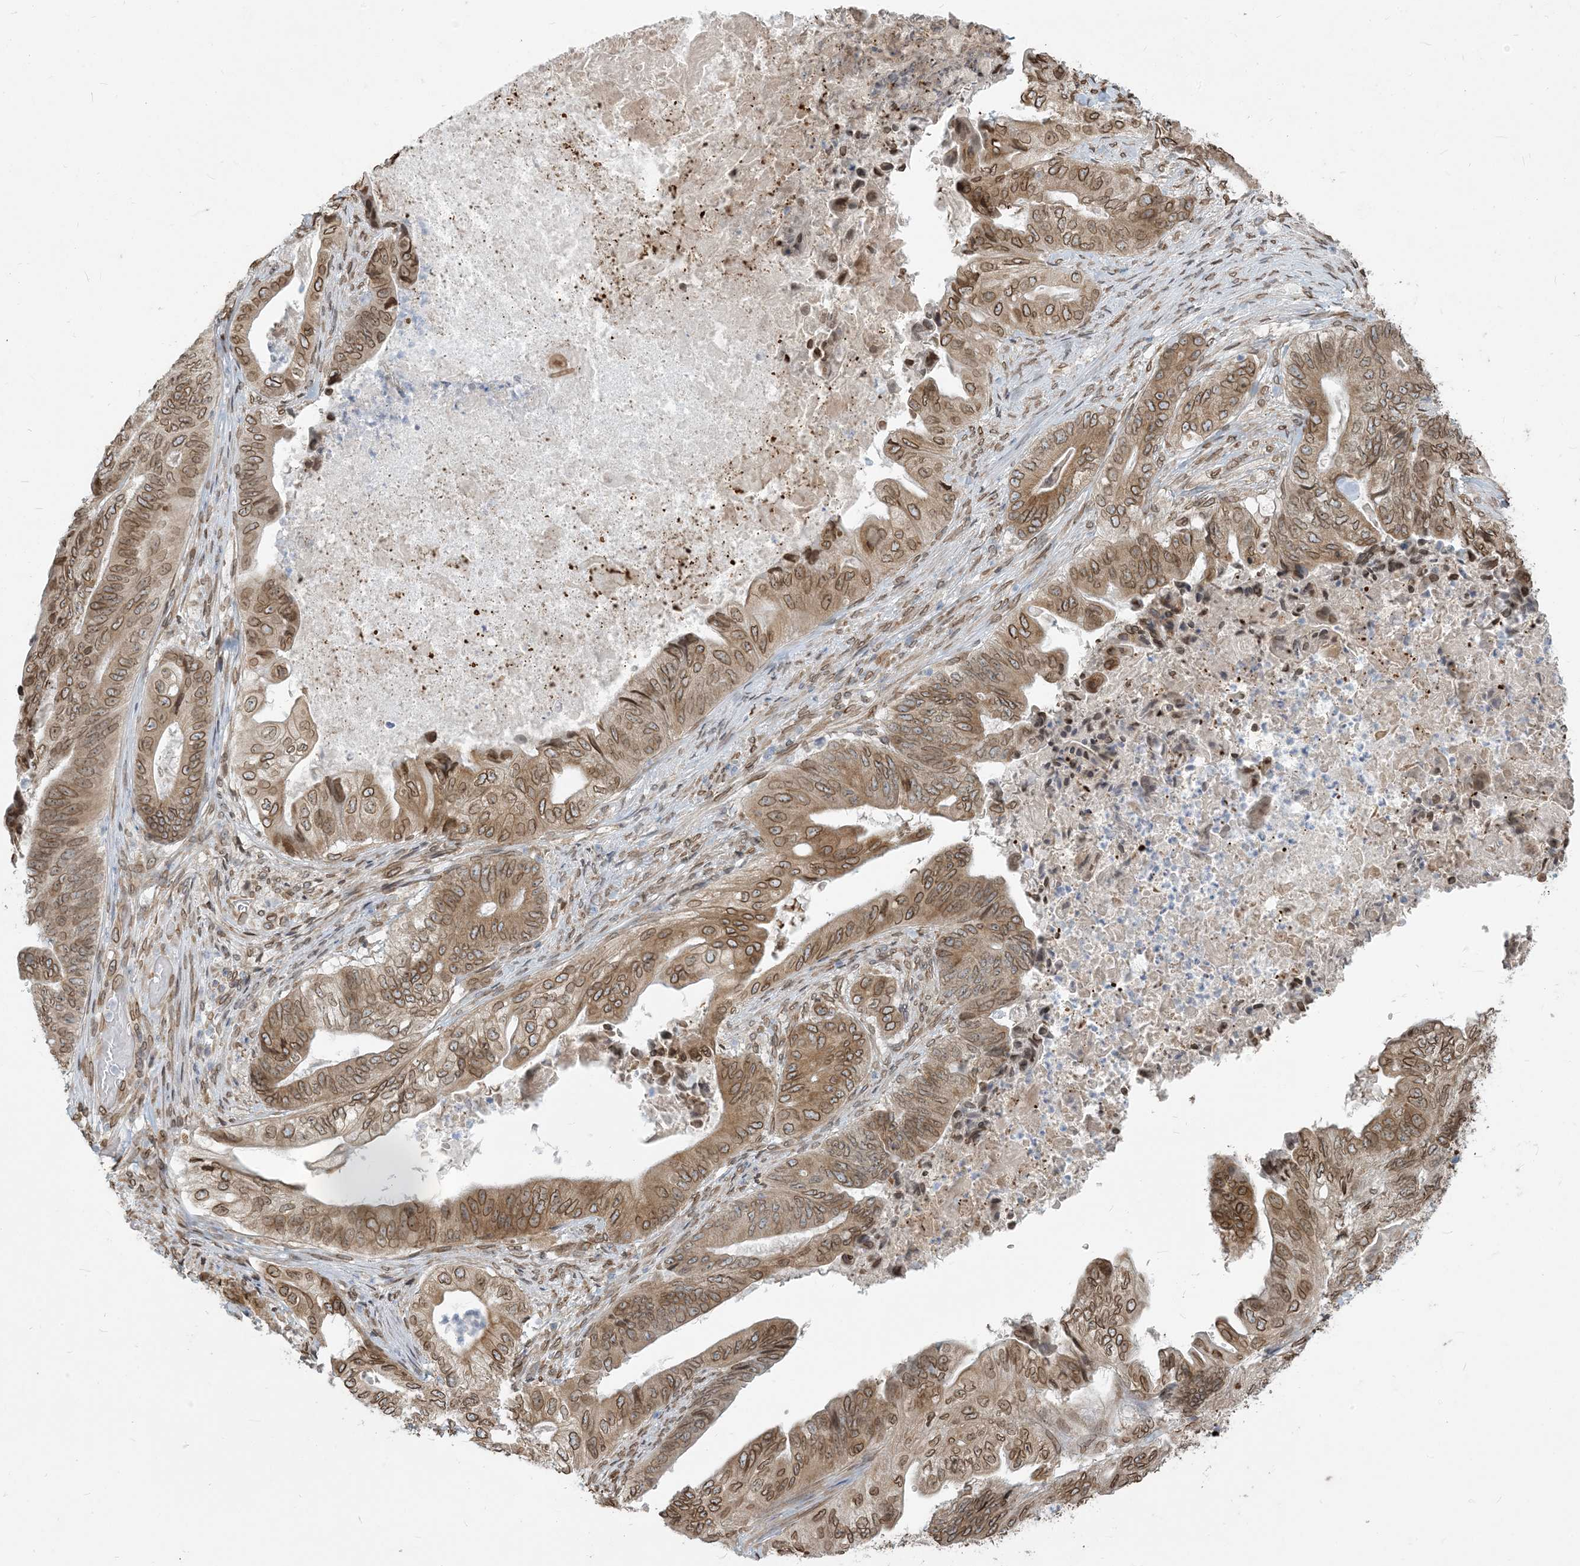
{"staining": {"intensity": "moderate", "quantity": ">75%", "location": "cytoplasmic/membranous,nuclear"}, "tissue": "stomach cancer", "cell_type": "Tumor cells", "image_type": "cancer", "snomed": [{"axis": "morphology", "description": "Adenocarcinoma, NOS"}, {"axis": "topography", "description": "Stomach"}], "caption": "Tumor cells exhibit medium levels of moderate cytoplasmic/membranous and nuclear positivity in approximately >75% of cells in stomach cancer (adenocarcinoma). (DAB (3,3'-diaminobenzidine) IHC, brown staining for protein, blue staining for nuclei).", "gene": "WWP1", "patient": {"sex": "female", "age": 73}}